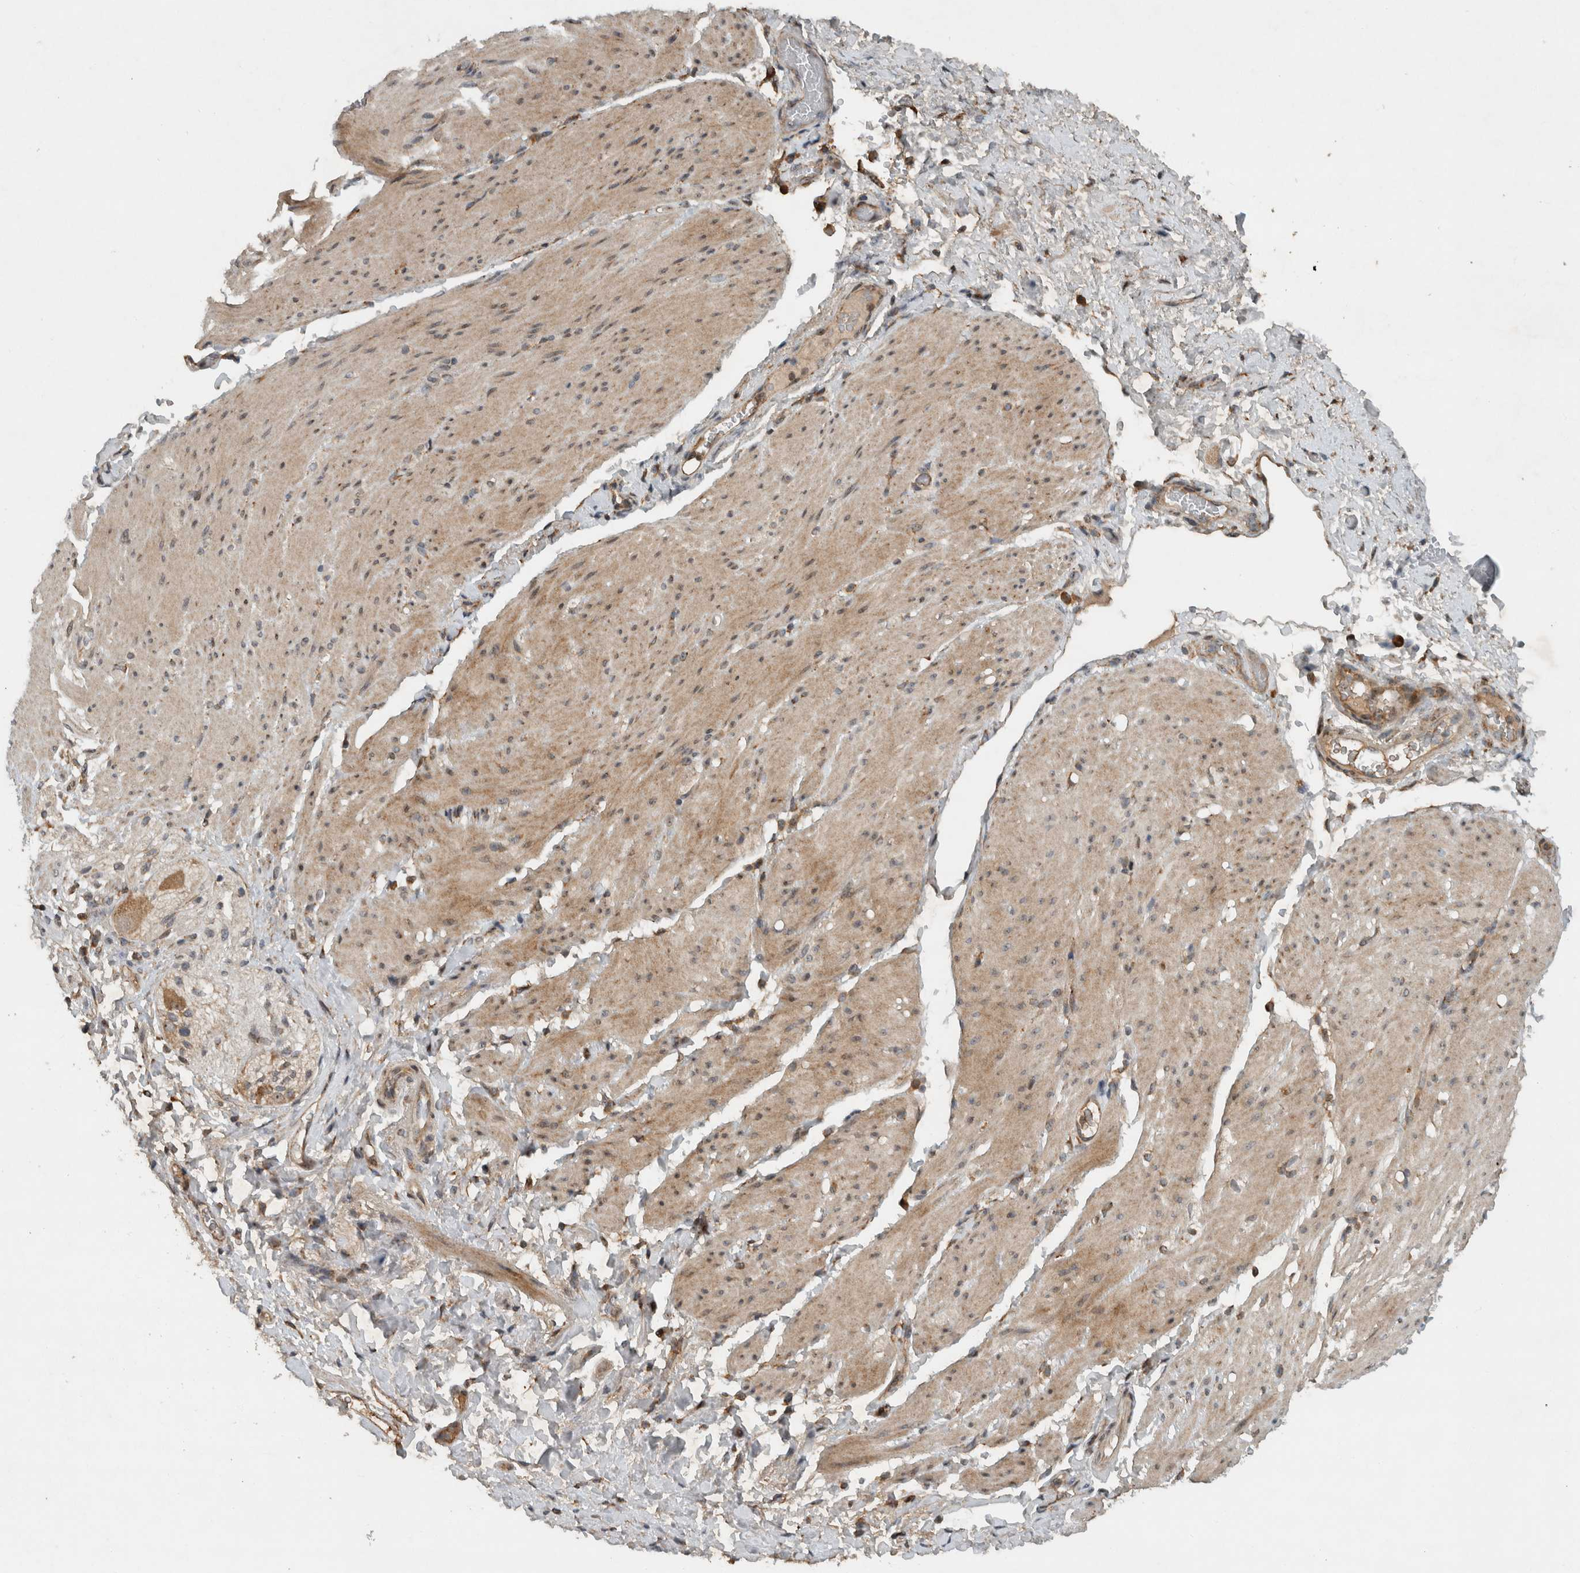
{"staining": {"intensity": "weak", "quantity": "25%-75%", "location": "cytoplasmic/membranous"}, "tissue": "smooth muscle", "cell_type": "Smooth muscle cells", "image_type": "normal", "snomed": [{"axis": "morphology", "description": "Normal tissue, NOS"}, {"axis": "topography", "description": "Smooth muscle"}, {"axis": "topography", "description": "Small intestine"}], "caption": "Smooth muscle cells reveal weak cytoplasmic/membranous positivity in approximately 25%-75% of cells in benign smooth muscle.", "gene": "GPR137B", "patient": {"sex": "female", "age": 84}}